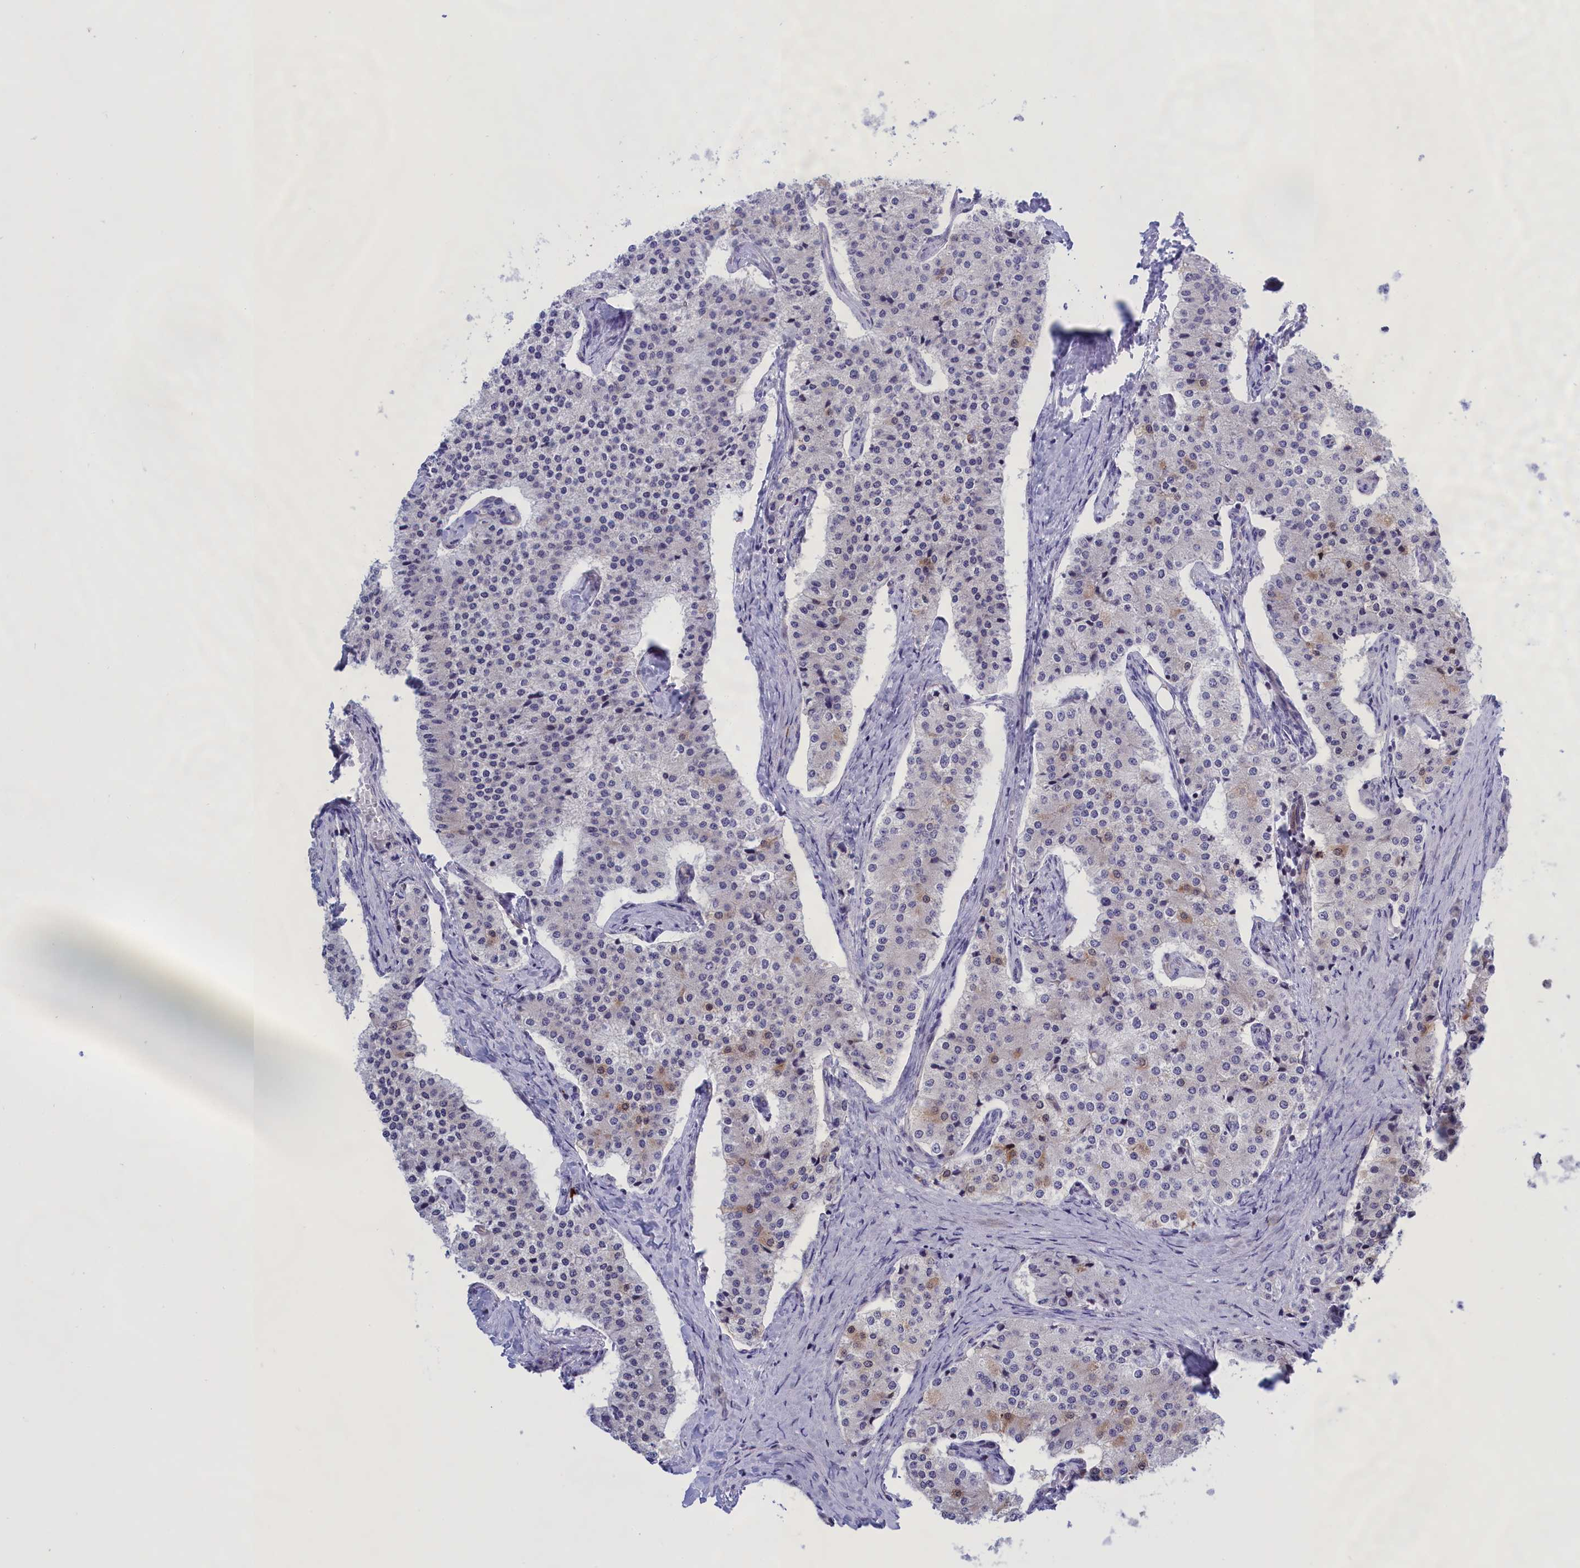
{"staining": {"intensity": "weak", "quantity": "<25%", "location": "cytoplasmic/membranous"}, "tissue": "carcinoid", "cell_type": "Tumor cells", "image_type": "cancer", "snomed": [{"axis": "morphology", "description": "Carcinoid, malignant, NOS"}, {"axis": "topography", "description": "Colon"}], "caption": "The image displays no staining of tumor cells in carcinoid.", "gene": "MPND", "patient": {"sex": "female", "age": 52}}